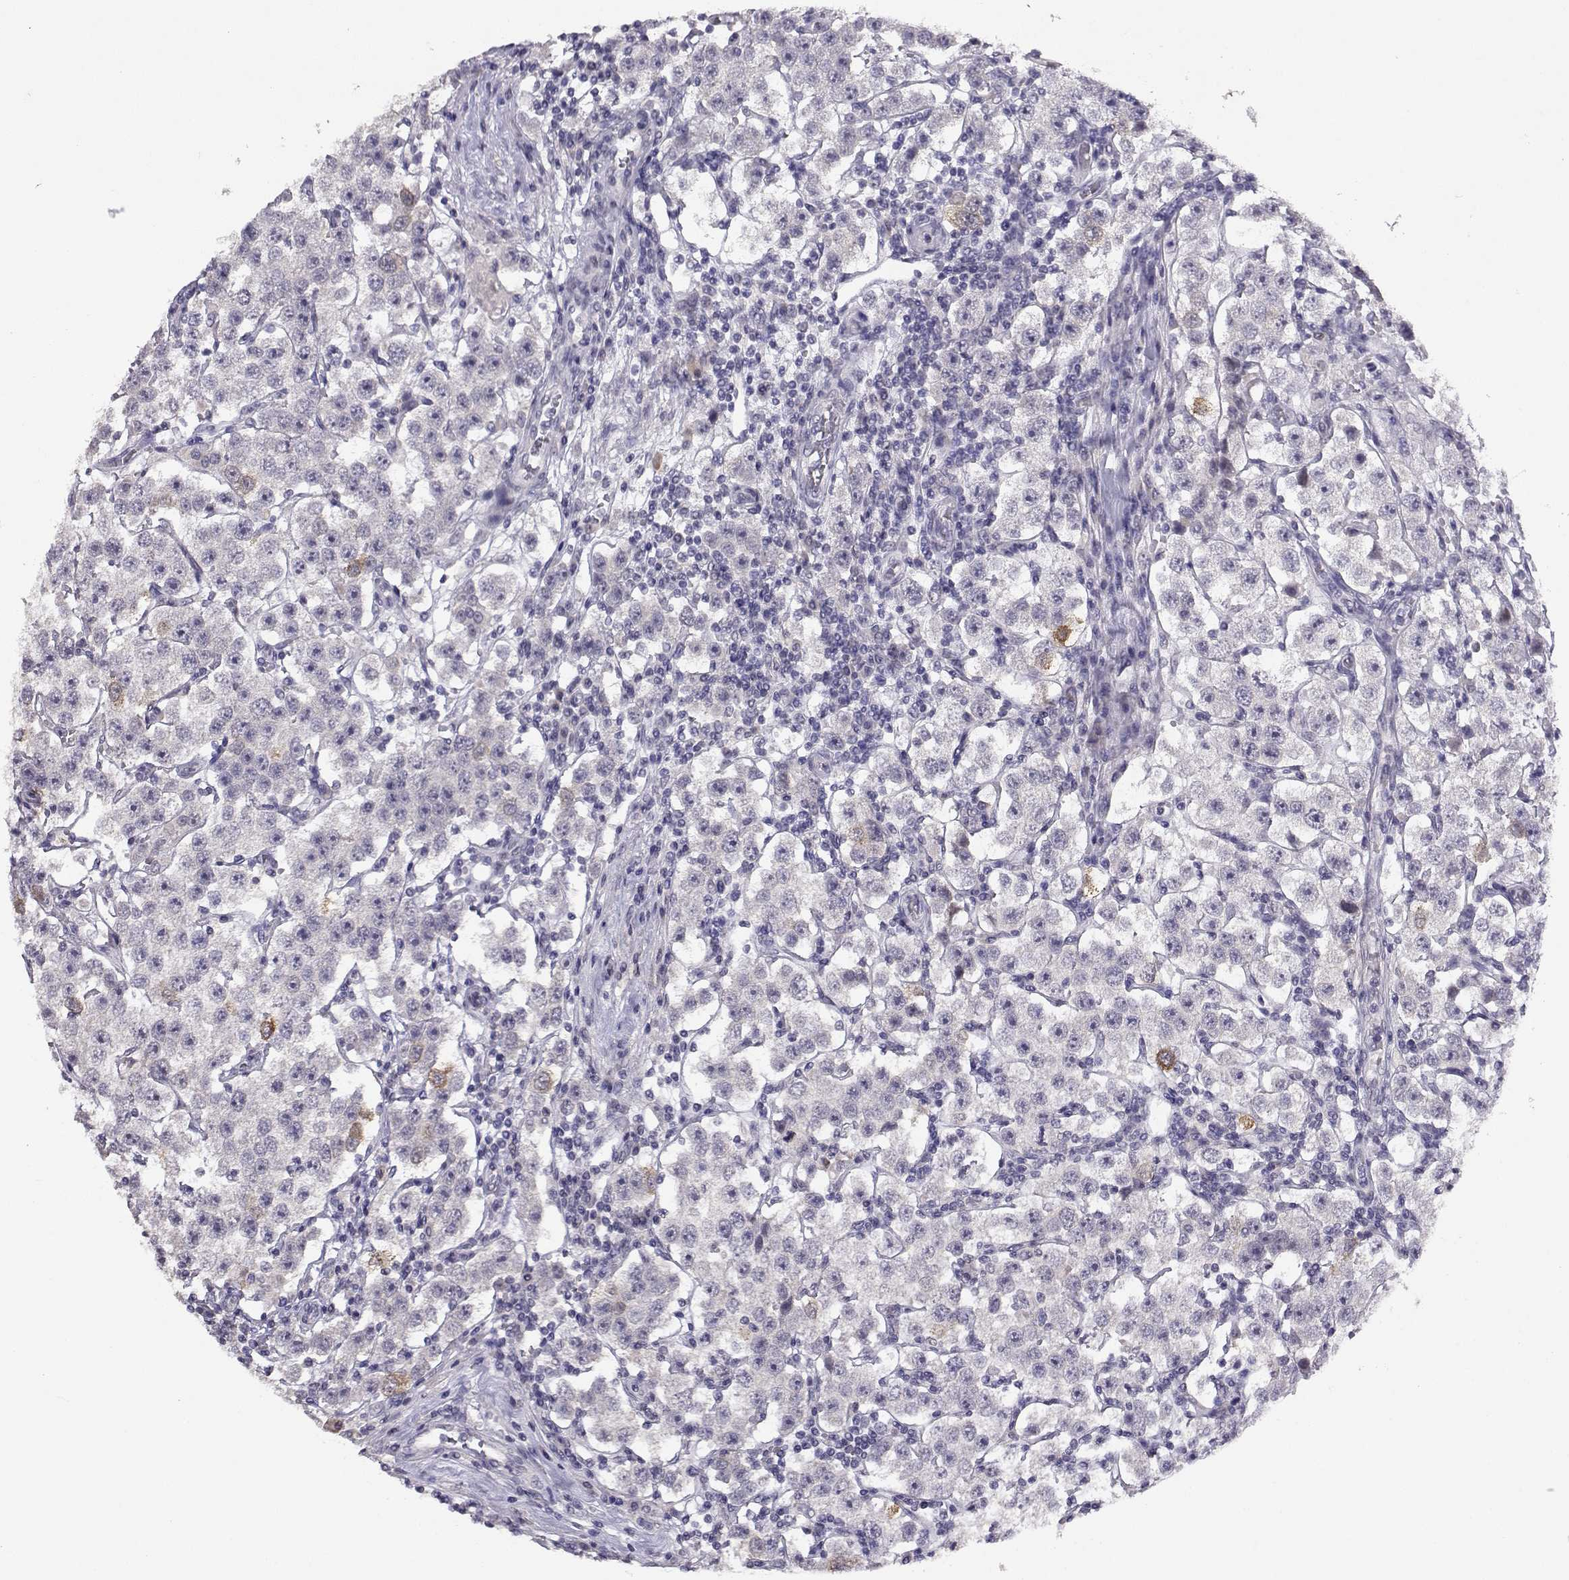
{"staining": {"intensity": "negative", "quantity": "none", "location": "none"}, "tissue": "testis cancer", "cell_type": "Tumor cells", "image_type": "cancer", "snomed": [{"axis": "morphology", "description": "Seminoma, NOS"}, {"axis": "topography", "description": "Testis"}], "caption": "High power microscopy photomicrograph of an immunohistochemistry (IHC) micrograph of testis seminoma, revealing no significant positivity in tumor cells.", "gene": "RHOXF2", "patient": {"sex": "male", "age": 37}}